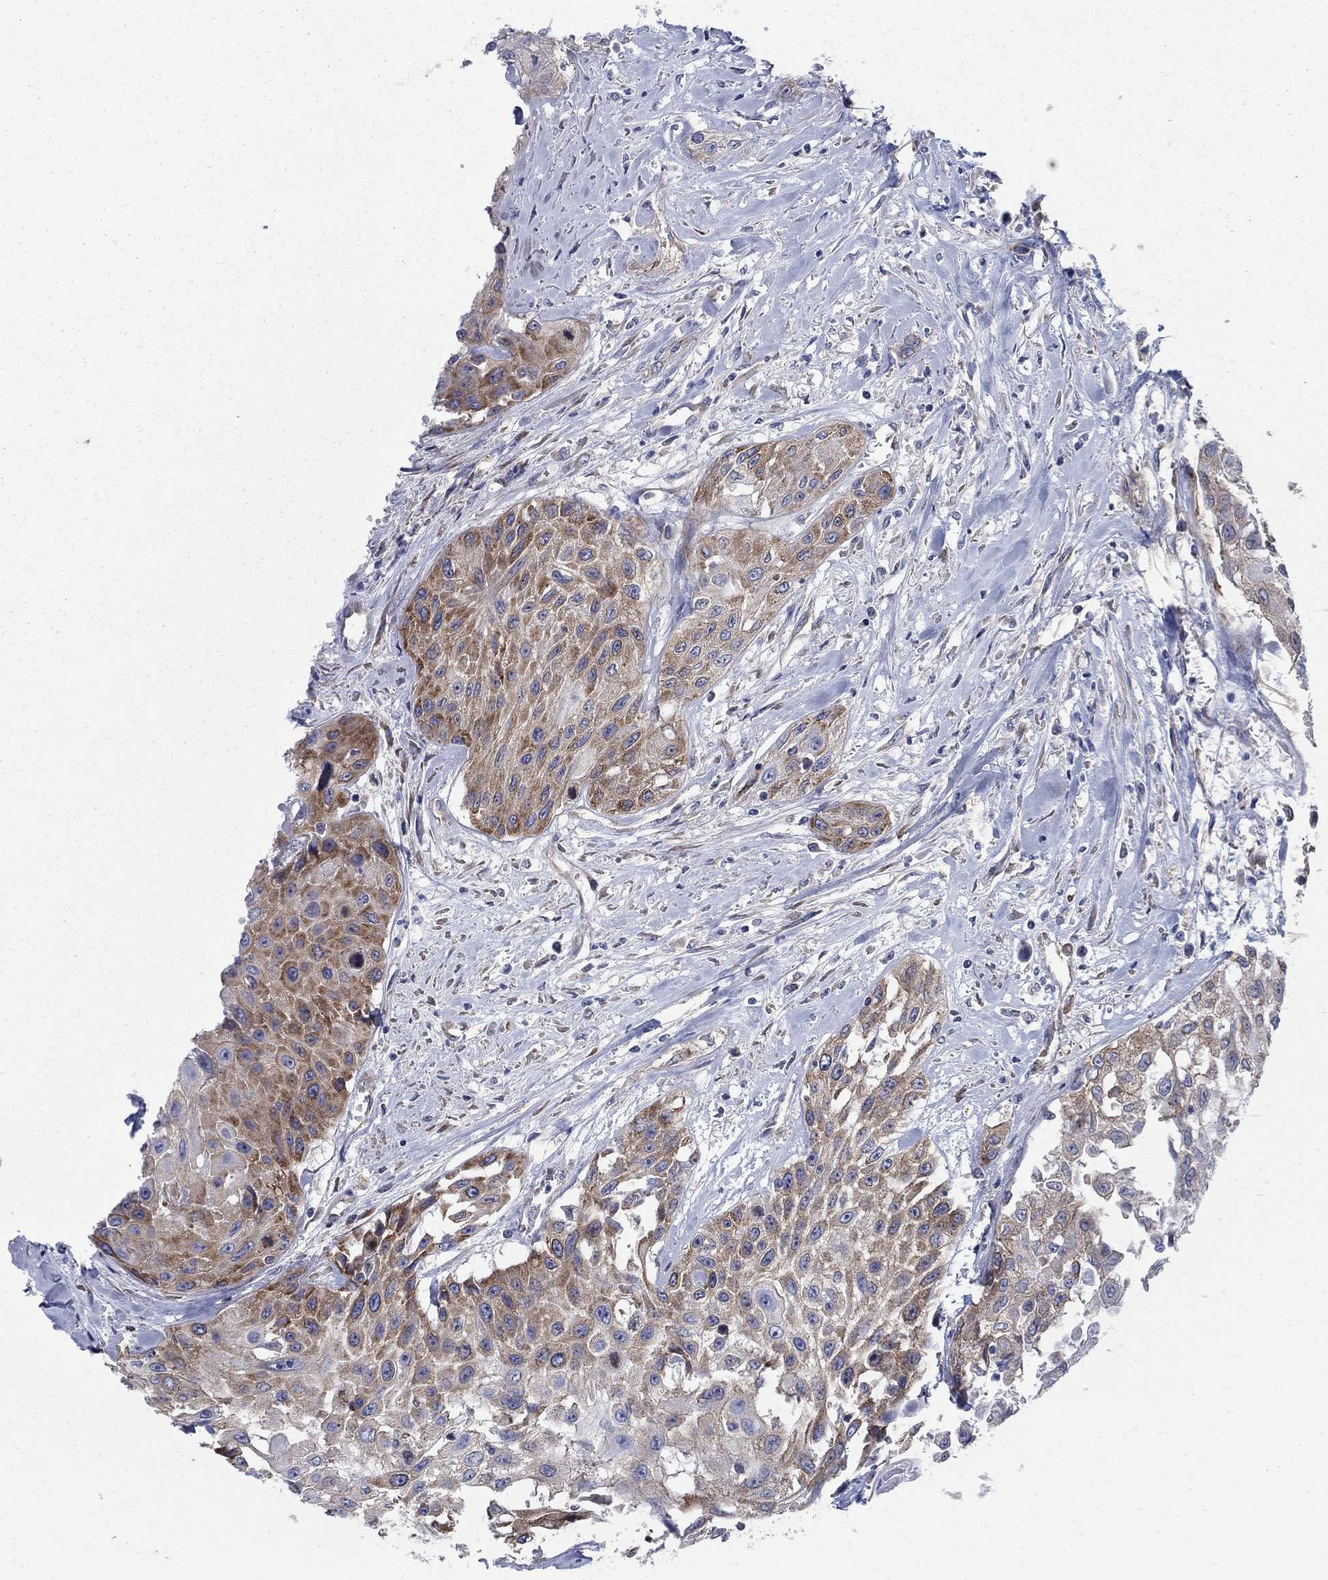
{"staining": {"intensity": "strong", "quantity": "<25%", "location": "cytoplasmic/membranous"}, "tissue": "head and neck cancer", "cell_type": "Tumor cells", "image_type": "cancer", "snomed": [{"axis": "morphology", "description": "Normal tissue, NOS"}, {"axis": "morphology", "description": "Squamous cell carcinoma, NOS"}, {"axis": "topography", "description": "Oral tissue"}, {"axis": "topography", "description": "Peripheral nerve tissue"}, {"axis": "topography", "description": "Head-Neck"}], "caption": "Immunohistochemistry of human head and neck cancer displays medium levels of strong cytoplasmic/membranous expression in approximately <25% of tumor cells. Nuclei are stained in blue.", "gene": "TMEM59", "patient": {"sex": "female", "age": 59}}